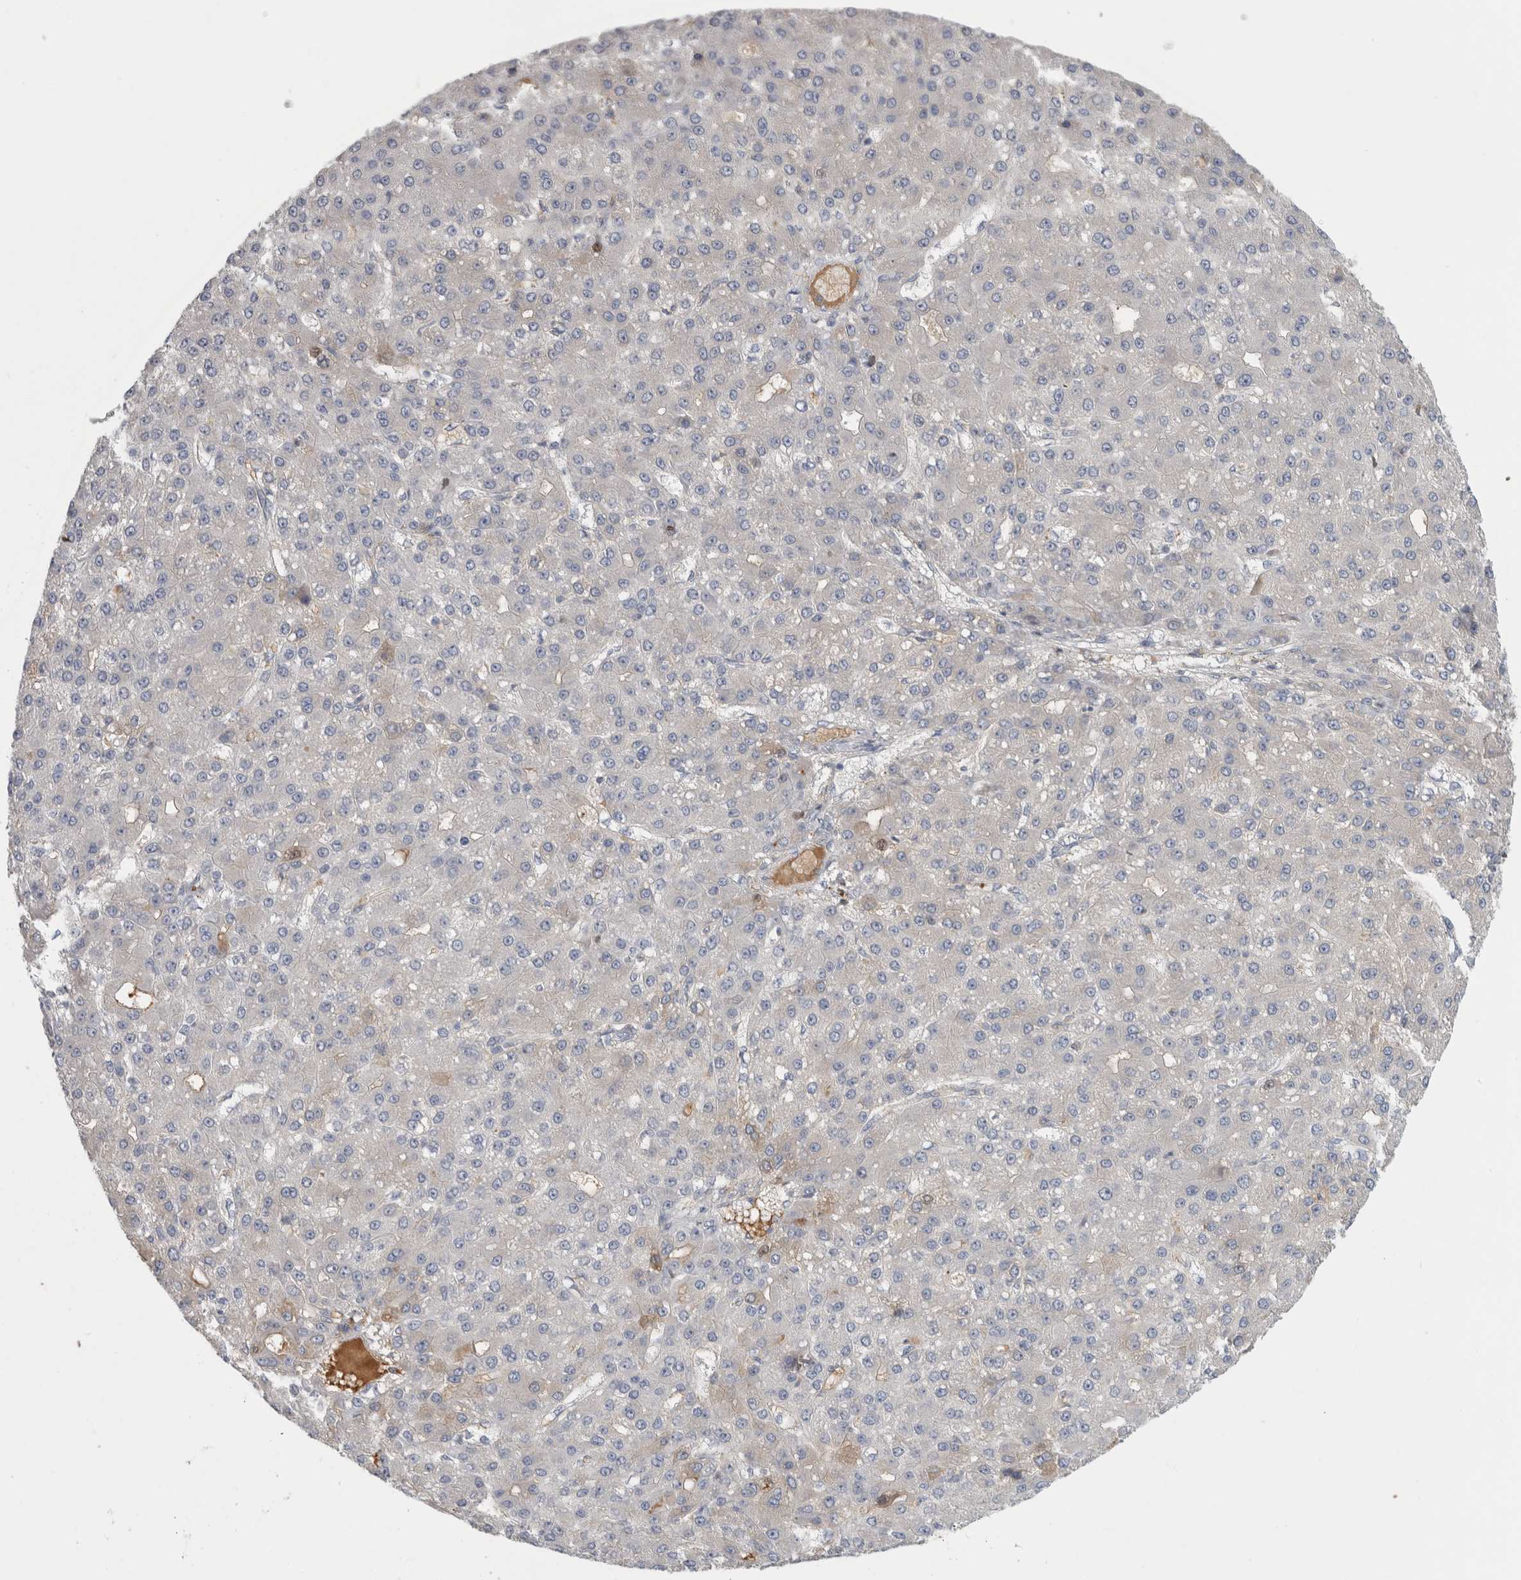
{"staining": {"intensity": "negative", "quantity": "none", "location": "none"}, "tissue": "liver cancer", "cell_type": "Tumor cells", "image_type": "cancer", "snomed": [{"axis": "morphology", "description": "Carcinoma, Hepatocellular, NOS"}, {"axis": "topography", "description": "Liver"}], "caption": "Tumor cells are negative for brown protein staining in liver cancer.", "gene": "TBCE", "patient": {"sex": "male", "age": 67}}